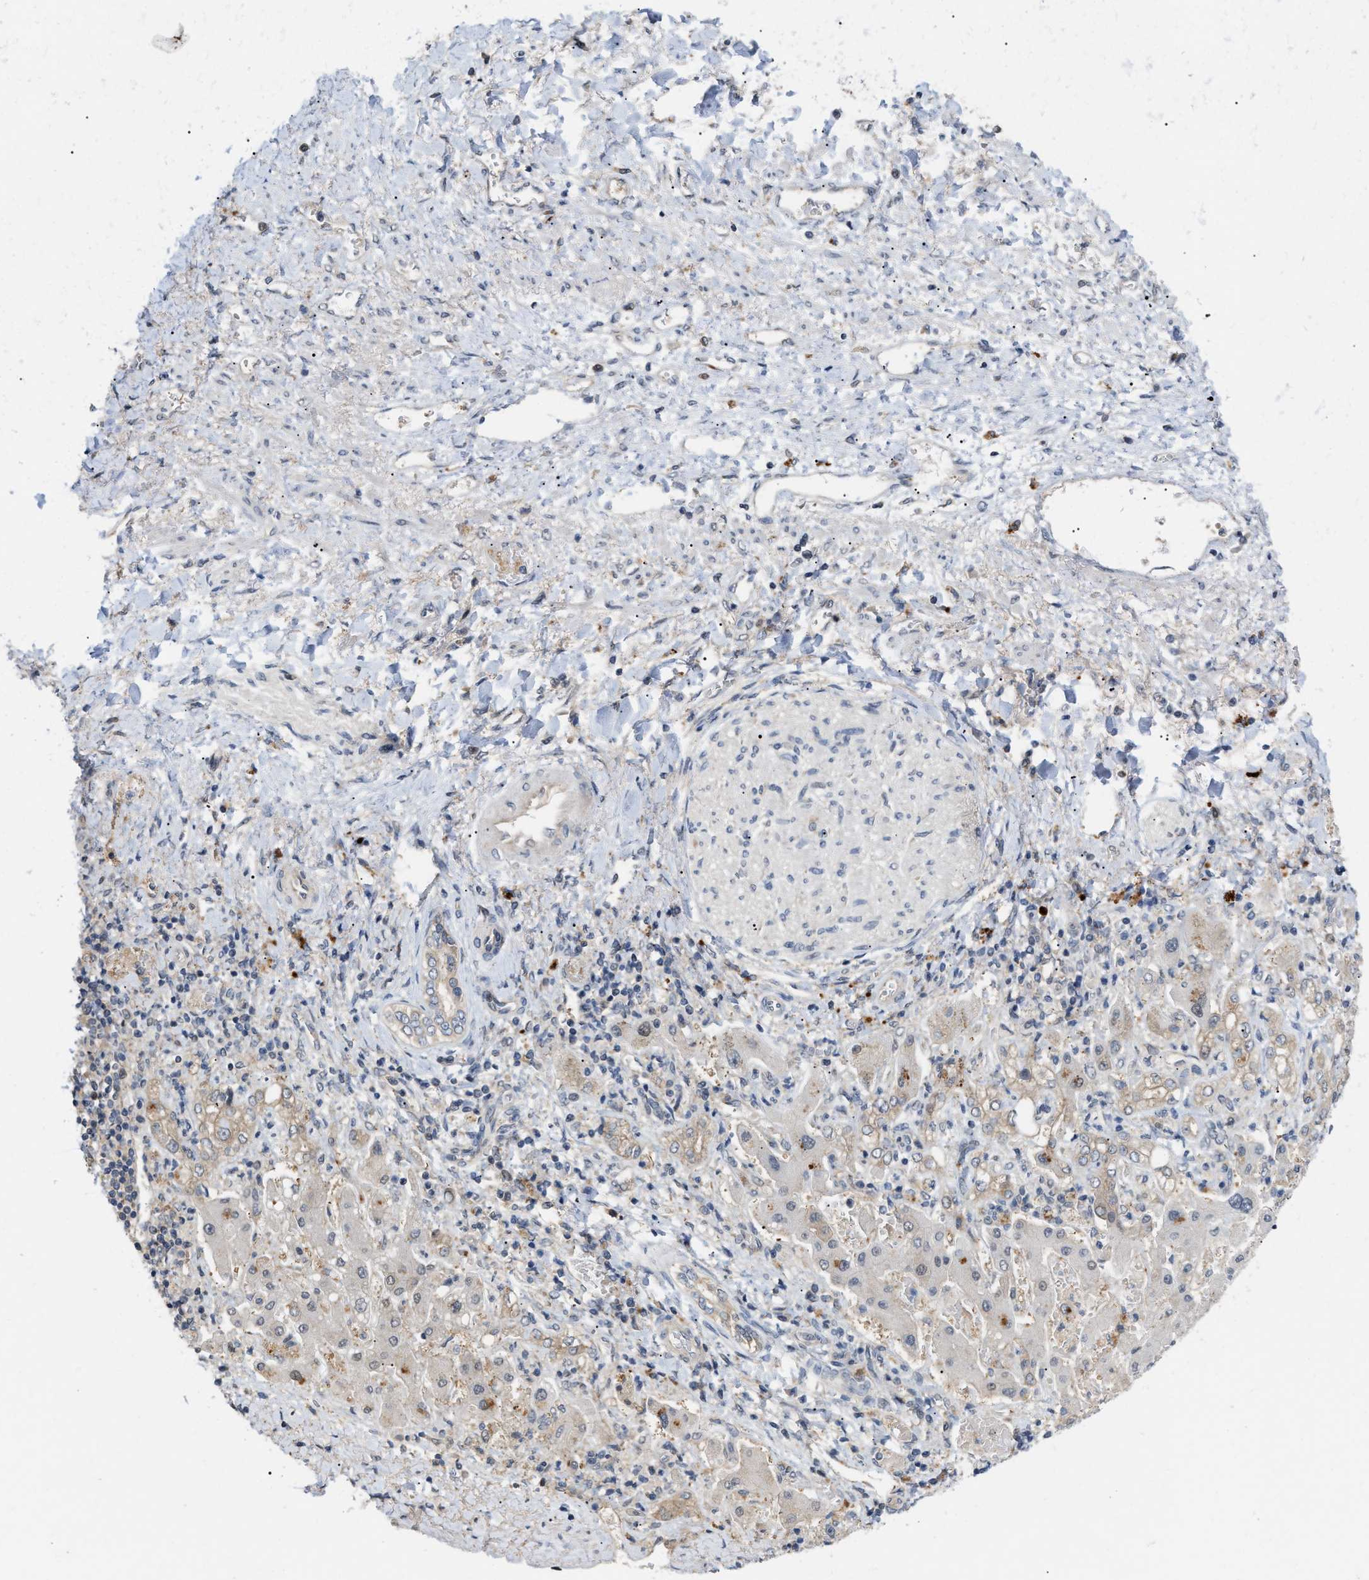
{"staining": {"intensity": "negative", "quantity": "none", "location": "none"}, "tissue": "liver cancer", "cell_type": "Tumor cells", "image_type": "cancer", "snomed": [{"axis": "morphology", "description": "Cholangiocarcinoma"}, {"axis": "topography", "description": "Liver"}], "caption": "The image demonstrates no staining of tumor cells in cholangiocarcinoma (liver).", "gene": "CSNK1A1", "patient": {"sex": "male", "age": 50}}